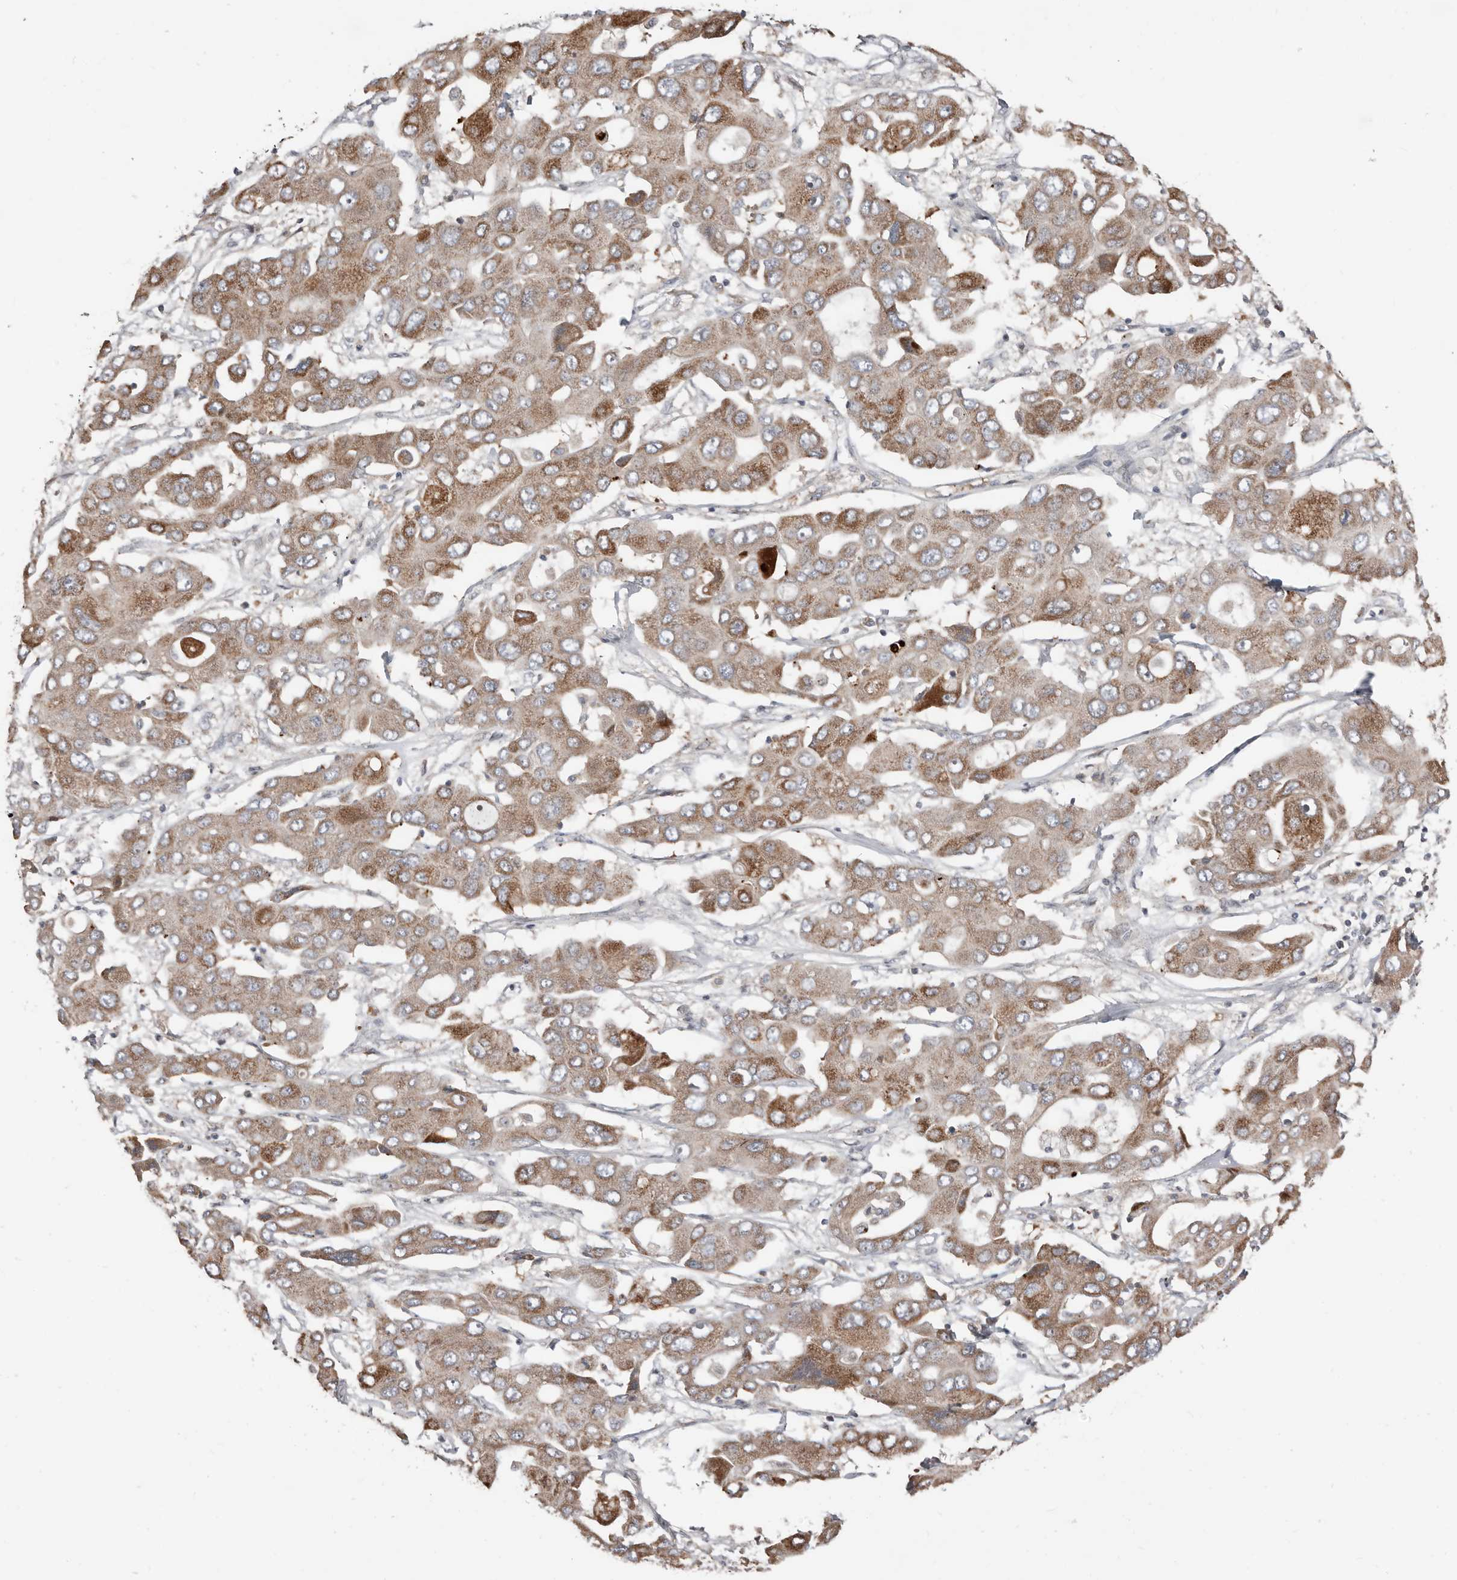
{"staining": {"intensity": "moderate", "quantity": ">75%", "location": "cytoplasmic/membranous"}, "tissue": "liver cancer", "cell_type": "Tumor cells", "image_type": "cancer", "snomed": [{"axis": "morphology", "description": "Cholangiocarcinoma"}, {"axis": "topography", "description": "Liver"}], "caption": "The photomicrograph demonstrates staining of liver cholangiocarcinoma, revealing moderate cytoplasmic/membranous protein positivity (brown color) within tumor cells.", "gene": "SMYD4", "patient": {"sex": "male", "age": 67}}